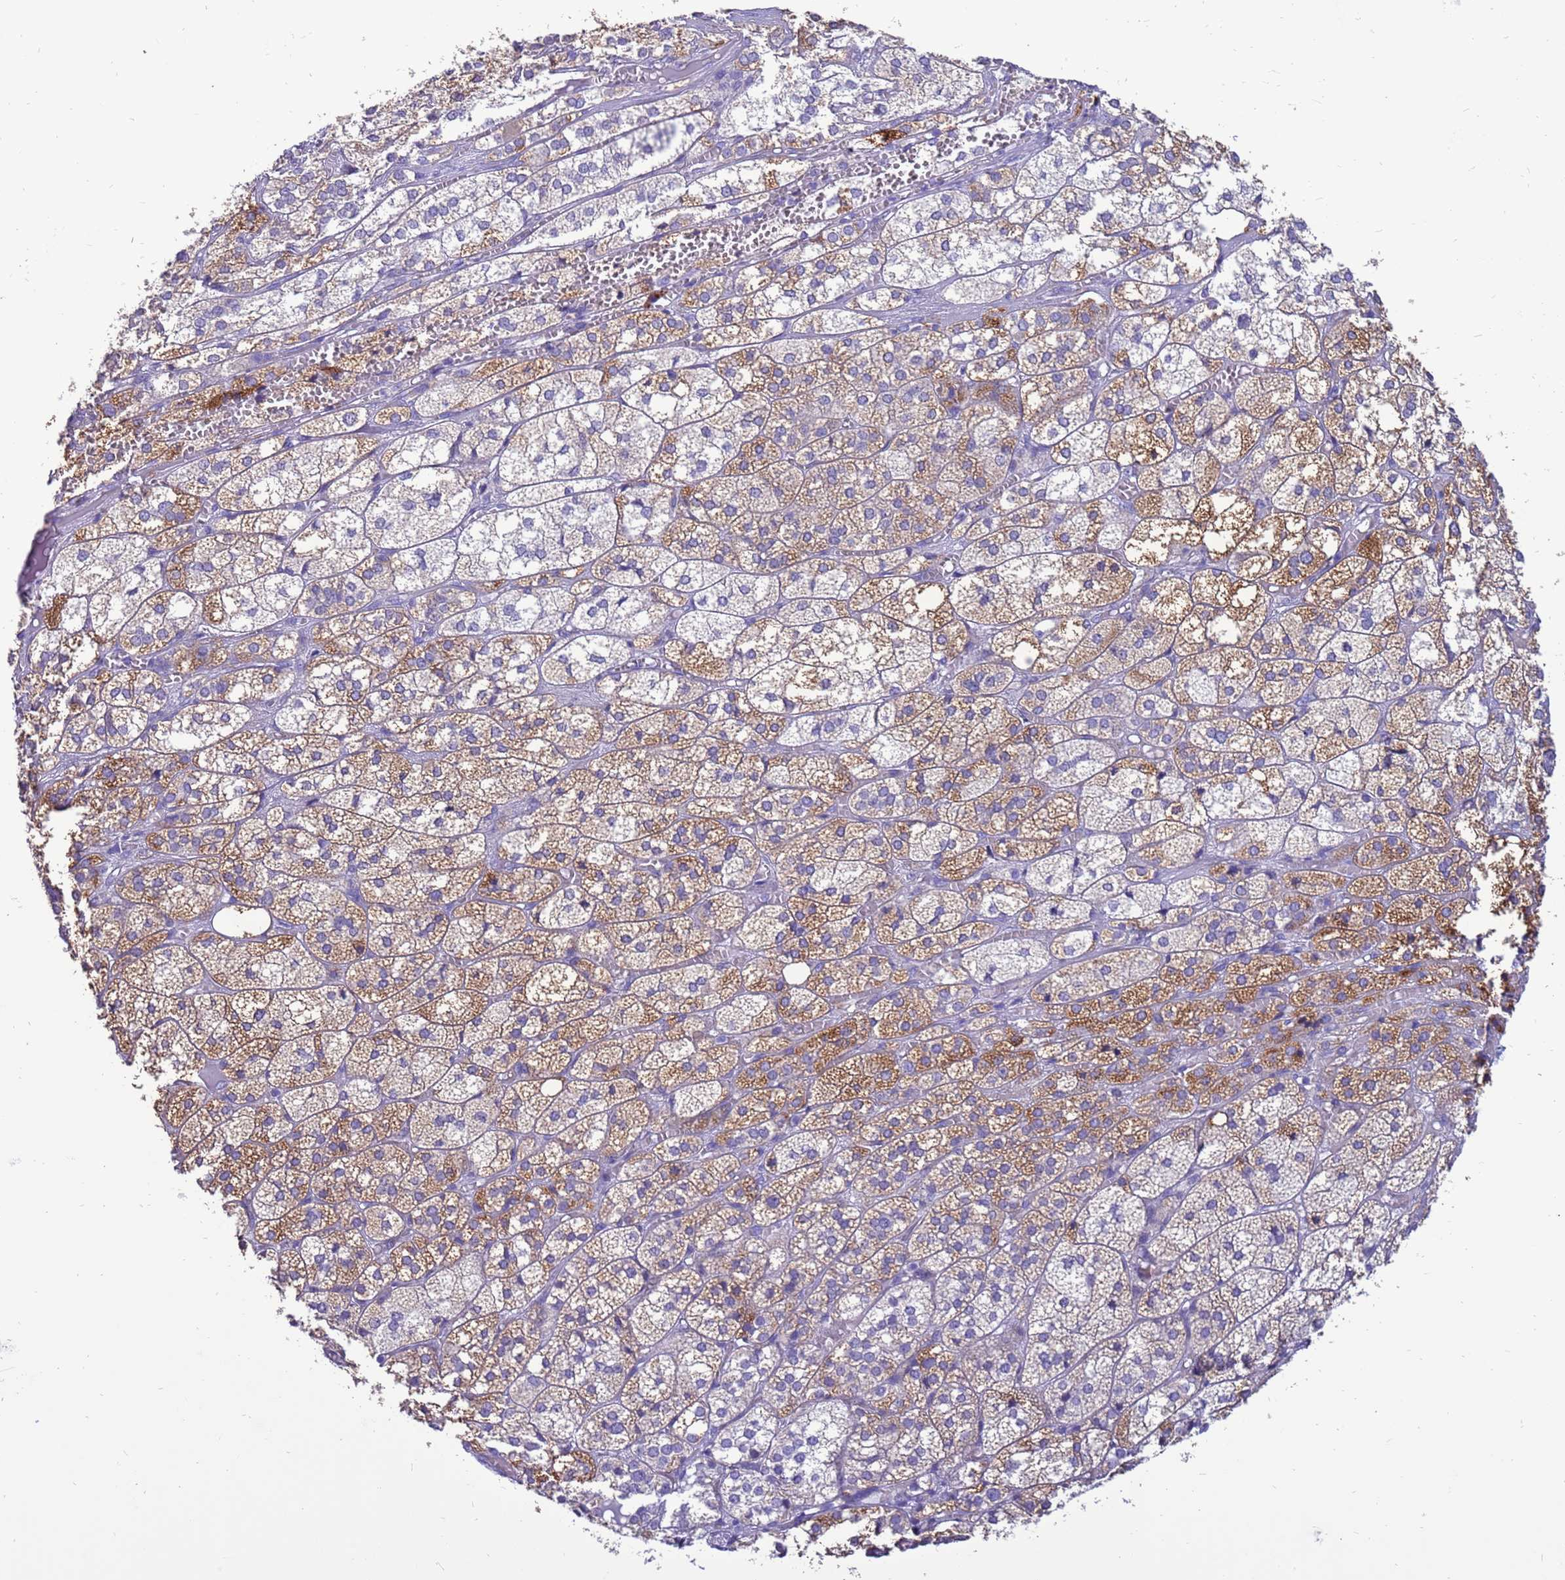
{"staining": {"intensity": "moderate", "quantity": "25%-75%", "location": "cytoplasmic/membranous"}, "tissue": "adrenal gland", "cell_type": "Glandular cells", "image_type": "normal", "snomed": [{"axis": "morphology", "description": "Normal tissue, NOS"}, {"axis": "topography", "description": "Adrenal gland"}], "caption": "Human adrenal gland stained with a brown dye demonstrates moderate cytoplasmic/membranous positive staining in approximately 25%-75% of glandular cells.", "gene": "PDE10A", "patient": {"sex": "female", "age": 61}}